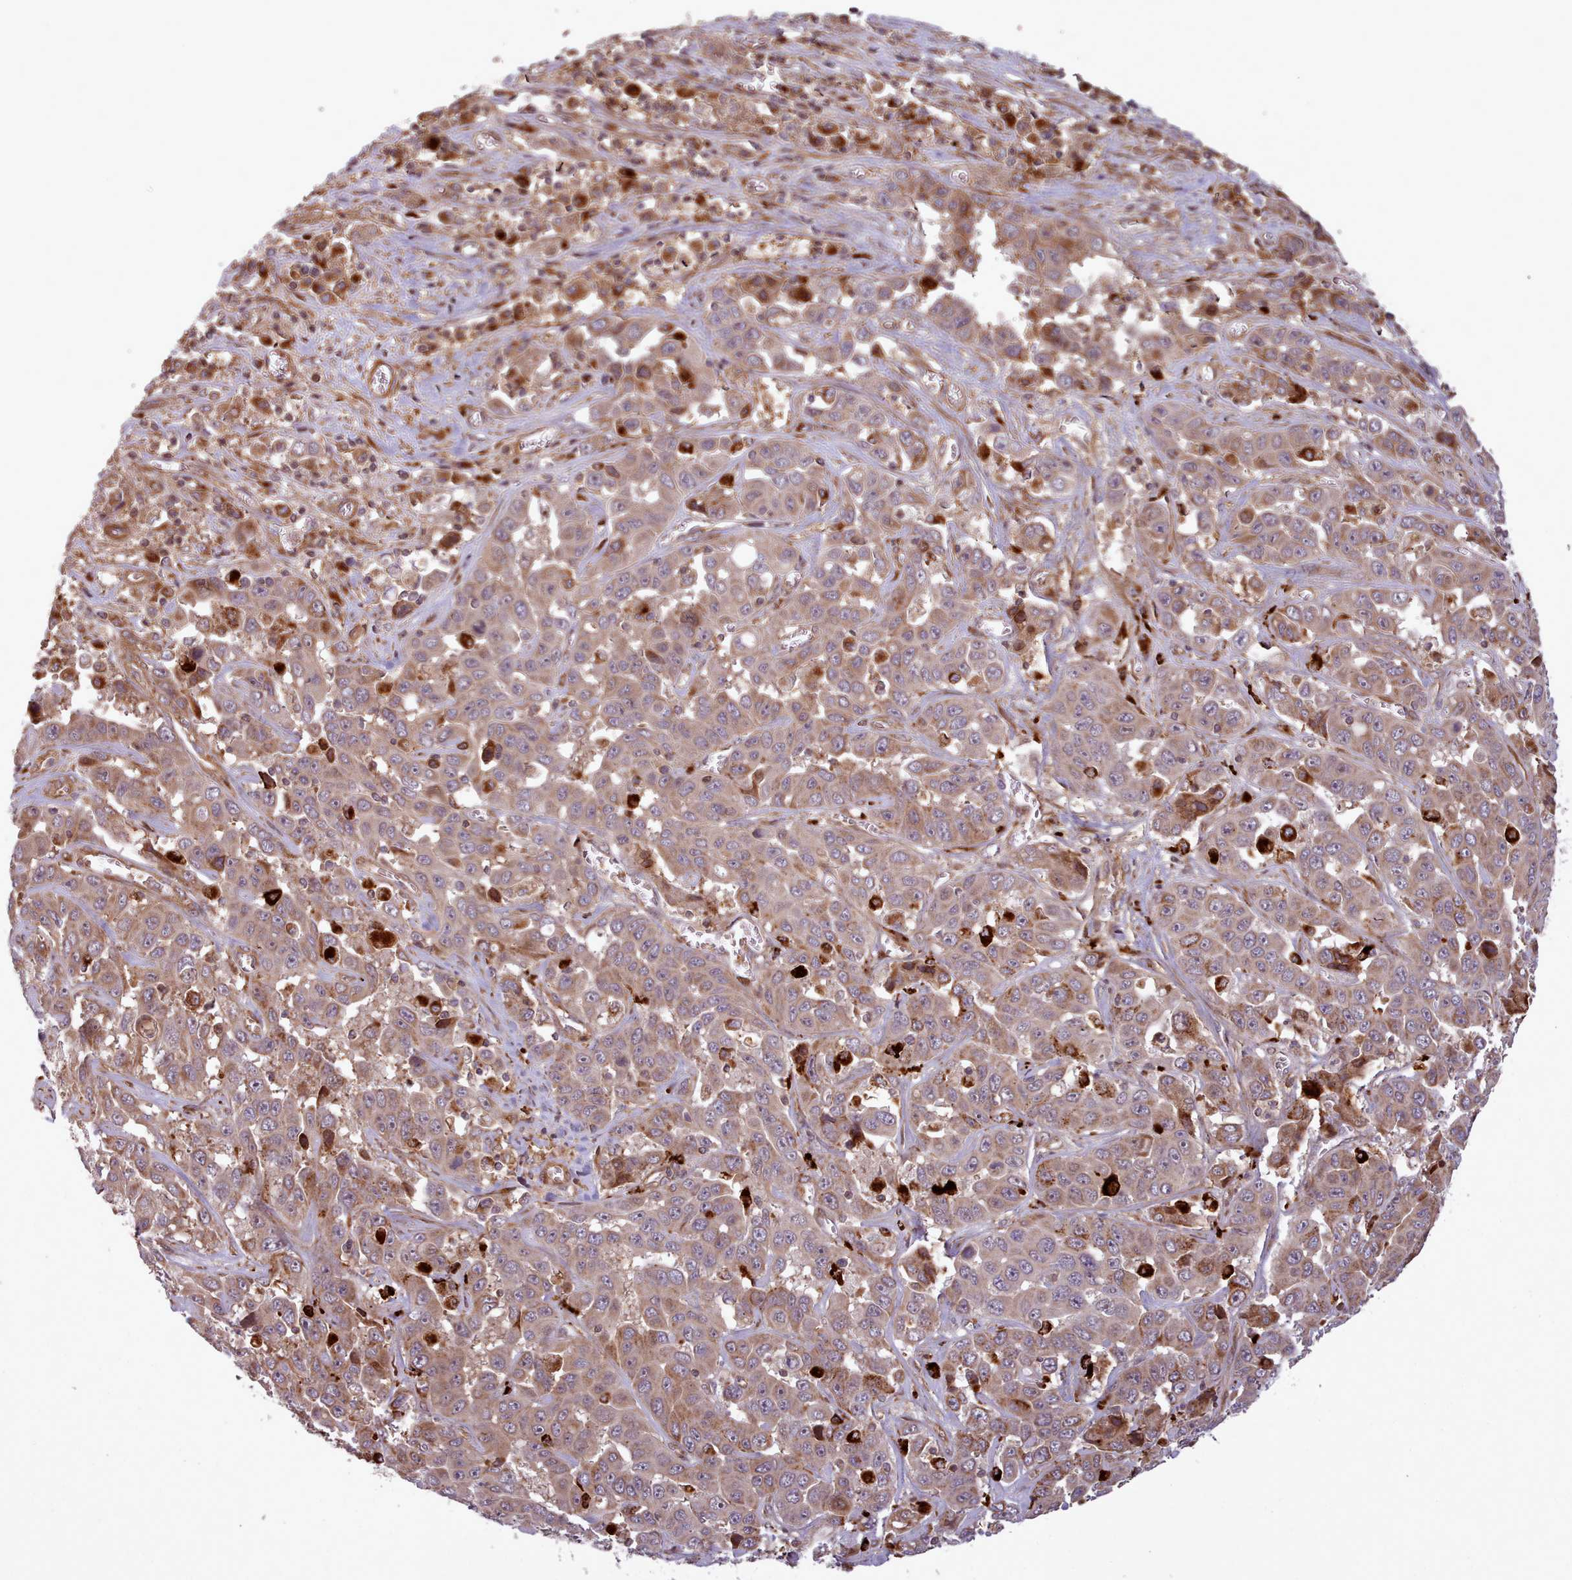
{"staining": {"intensity": "moderate", "quantity": ">75%", "location": "cytoplasmic/membranous"}, "tissue": "liver cancer", "cell_type": "Tumor cells", "image_type": "cancer", "snomed": [{"axis": "morphology", "description": "Cholangiocarcinoma"}, {"axis": "topography", "description": "Liver"}], "caption": "IHC of cholangiocarcinoma (liver) reveals medium levels of moderate cytoplasmic/membranous positivity in approximately >75% of tumor cells.", "gene": "NLRP7", "patient": {"sex": "female", "age": 52}}